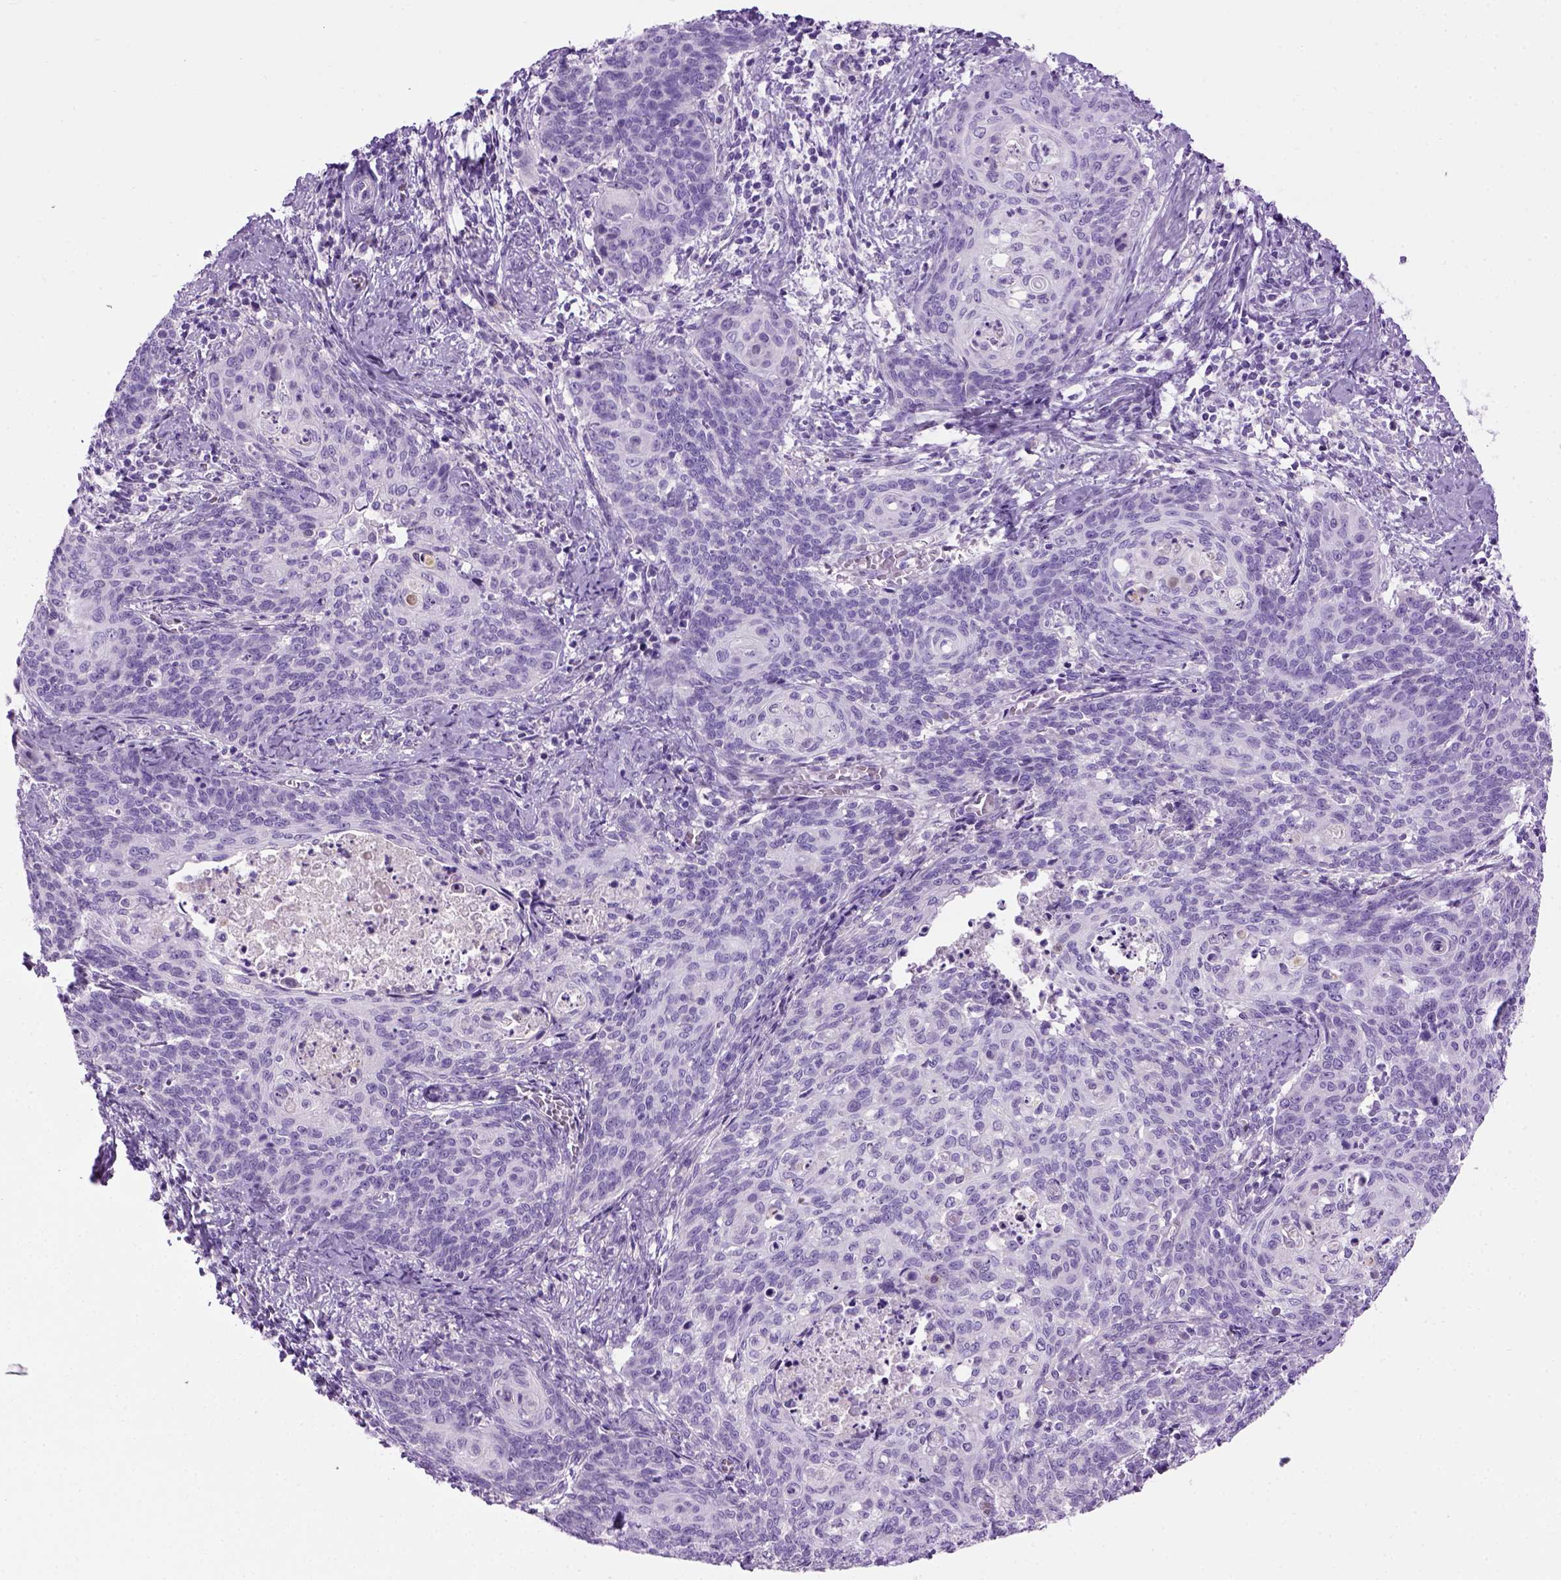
{"staining": {"intensity": "negative", "quantity": "none", "location": "none"}, "tissue": "cervical cancer", "cell_type": "Tumor cells", "image_type": "cancer", "snomed": [{"axis": "morphology", "description": "Normal tissue, NOS"}, {"axis": "morphology", "description": "Squamous cell carcinoma, NOS"}, {"axis": "topography", "description": "Cervix"}], "caption": "A high-resolution image shows IHC staining of squamous cell carcinoma (cervical), which exhibits no significant expression in tumor cells.", "gene": "GABRB2", "patient": {"sex": "female", "age": 39}}